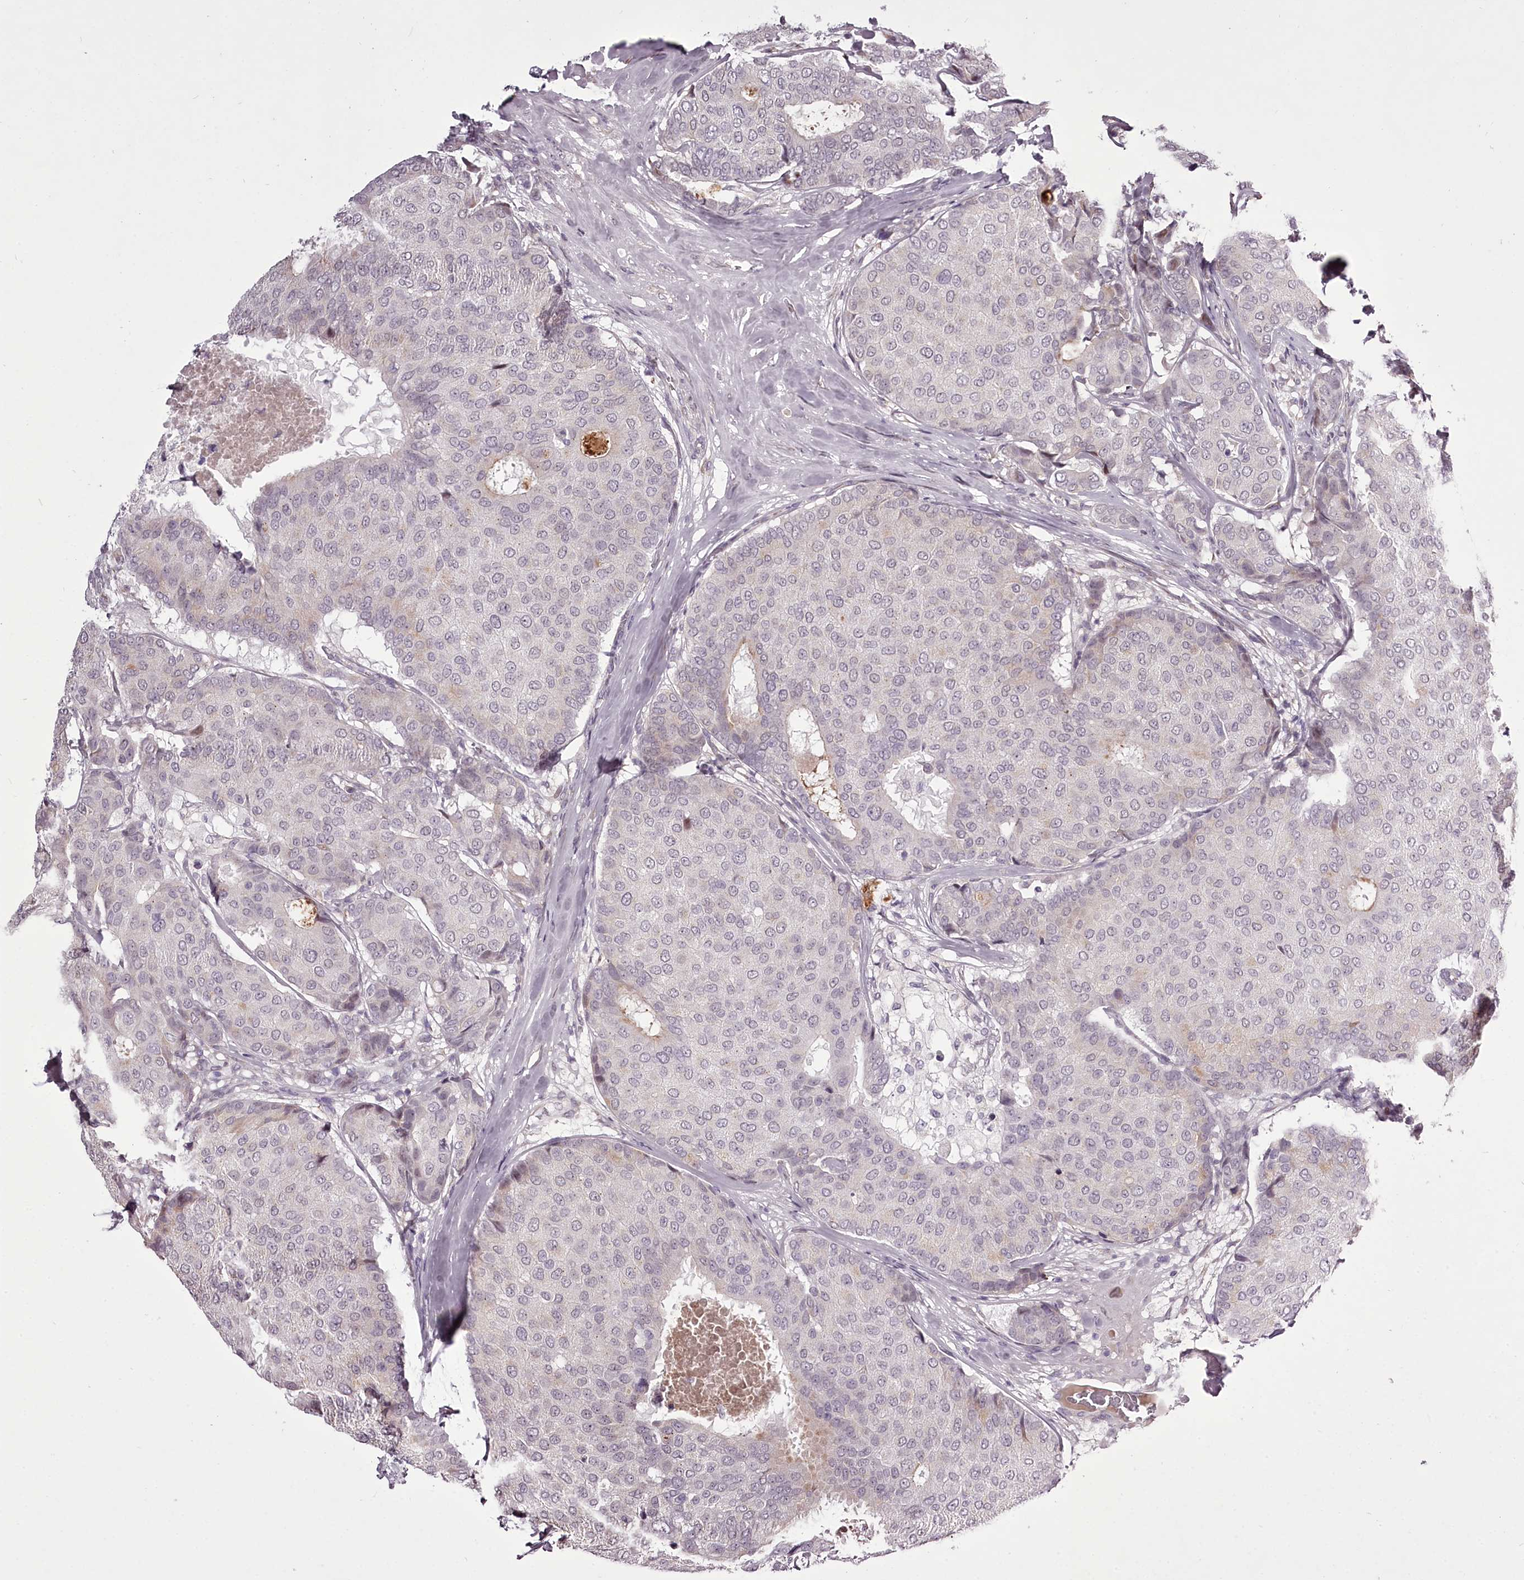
{"staining": {"intensity": "negative", "quantity": "none", "location": "none"}, "tissue": "breast cancer", "cell_type": "Tumor cells", "image_type": "cancer", "snomed": [{"axis": "morphology", "description": "Duct carcinoma"}, {"axis": "topography", "description": "Breast"}], "caption": "An immunohistochemistry (IHC) histopathology image of breast infiltrating ductal carcinoma is shown. There is no staining in tumor cells of breast infiltrating ductal carcinoma.", "gene": "C1orf56", "patient": {"sex": "female", "age": 75}}